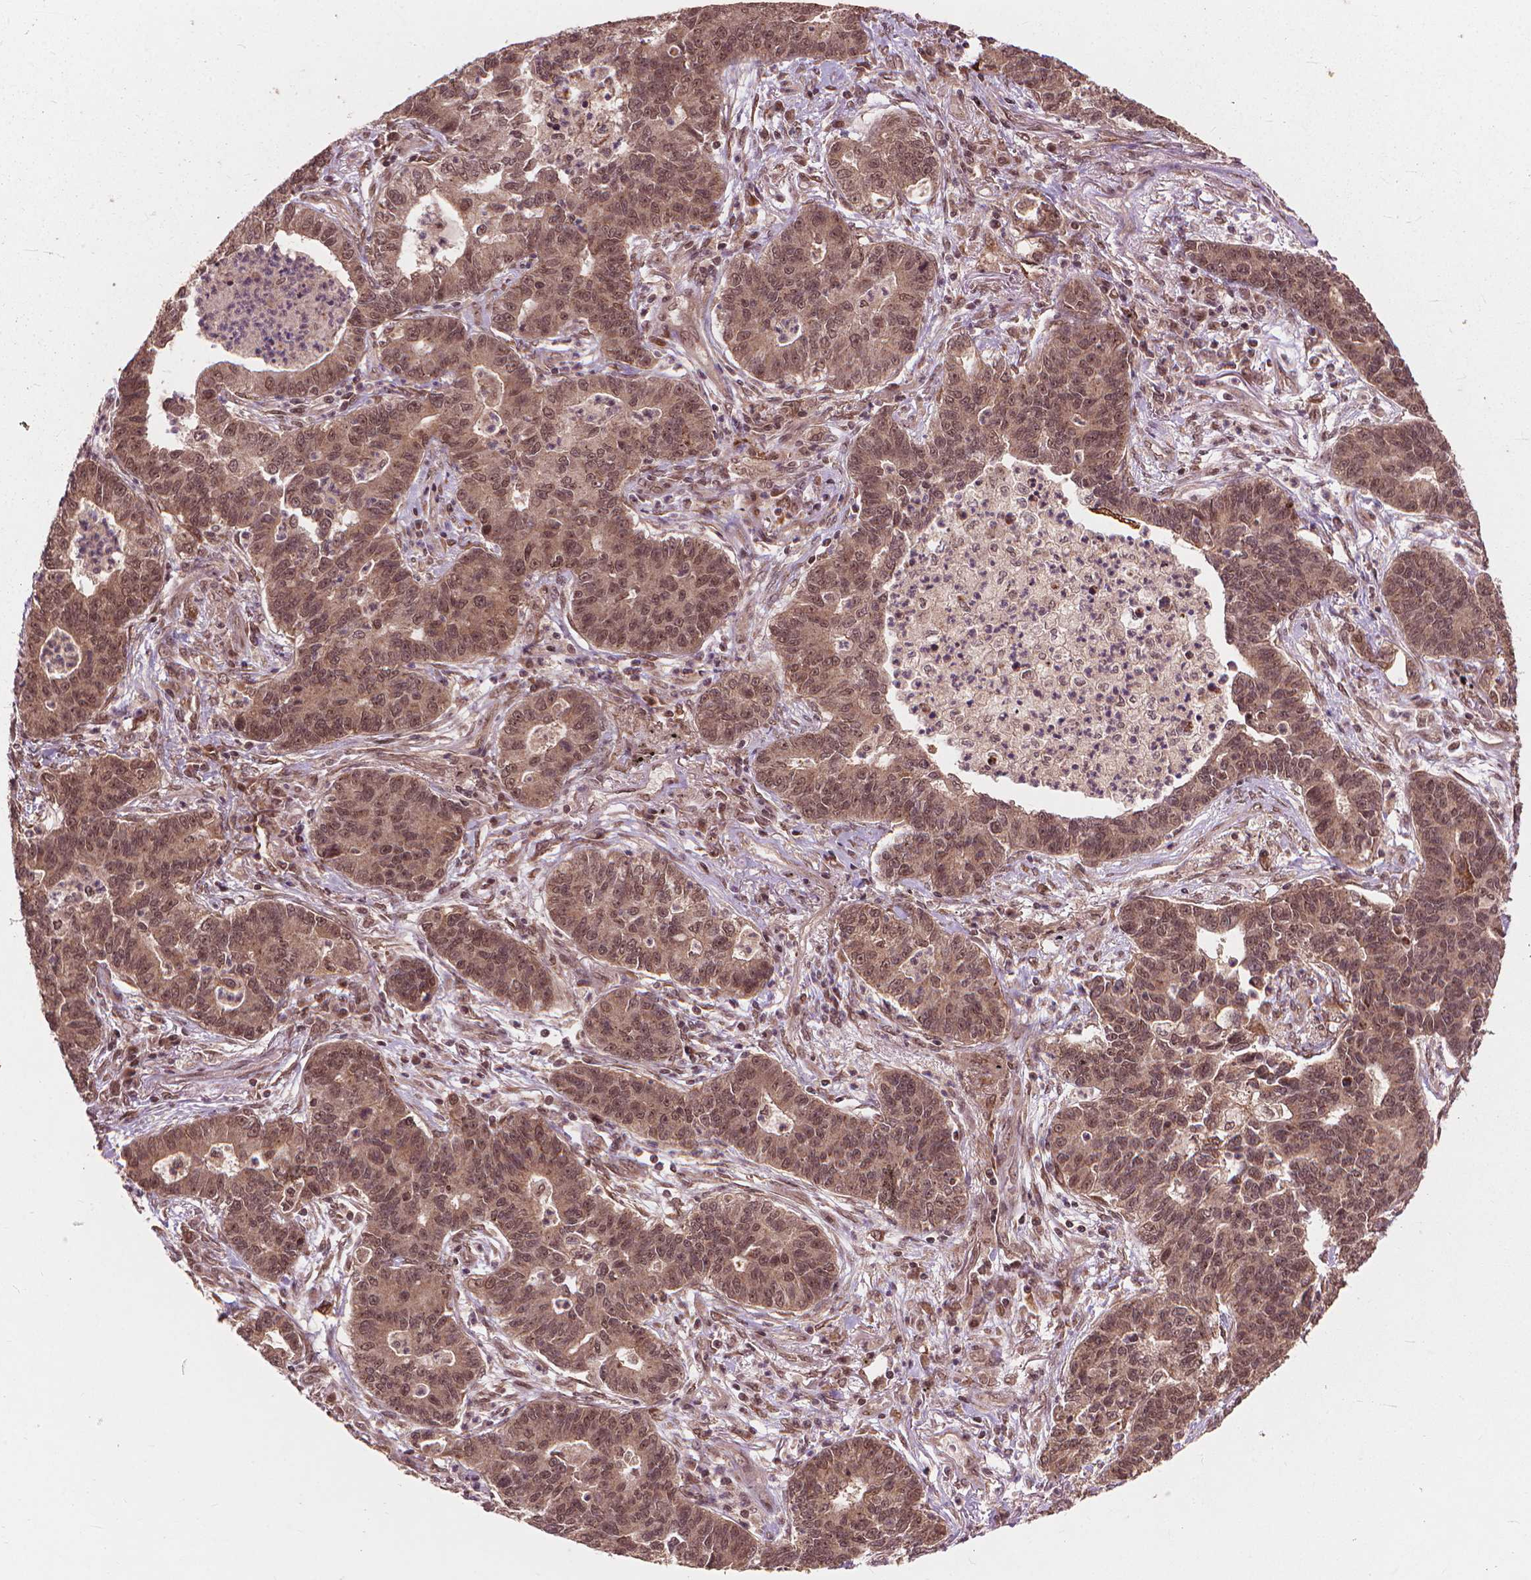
{"staining": {"intensity": "moderate", "quantity": ">75%", "location": "nuclear"}, "tissue": "lung cancer", "cell_type": "Tumor cells", "image_type": "cancer", "snomed": [{"axis": "morphology", "description": "Adenocarcinoma, NOS"}, {"axis": "topography", "description": "Lung"}], "caption": "A high-resolution micrograph shows immunohistochemistry (IHC) staining of lung cancer (adenocarcinoma), which demonstrates moderate nuclear positivity in approximately >75% of tumor cells. The staining was performed using DAB (3,3'-diaminobenzidine), with brown indicating positive protein expression. Nuclei are stained blue with hematoxylin.", "gene": "SSU72", "patient": {"sex": "female", "age": 57}}